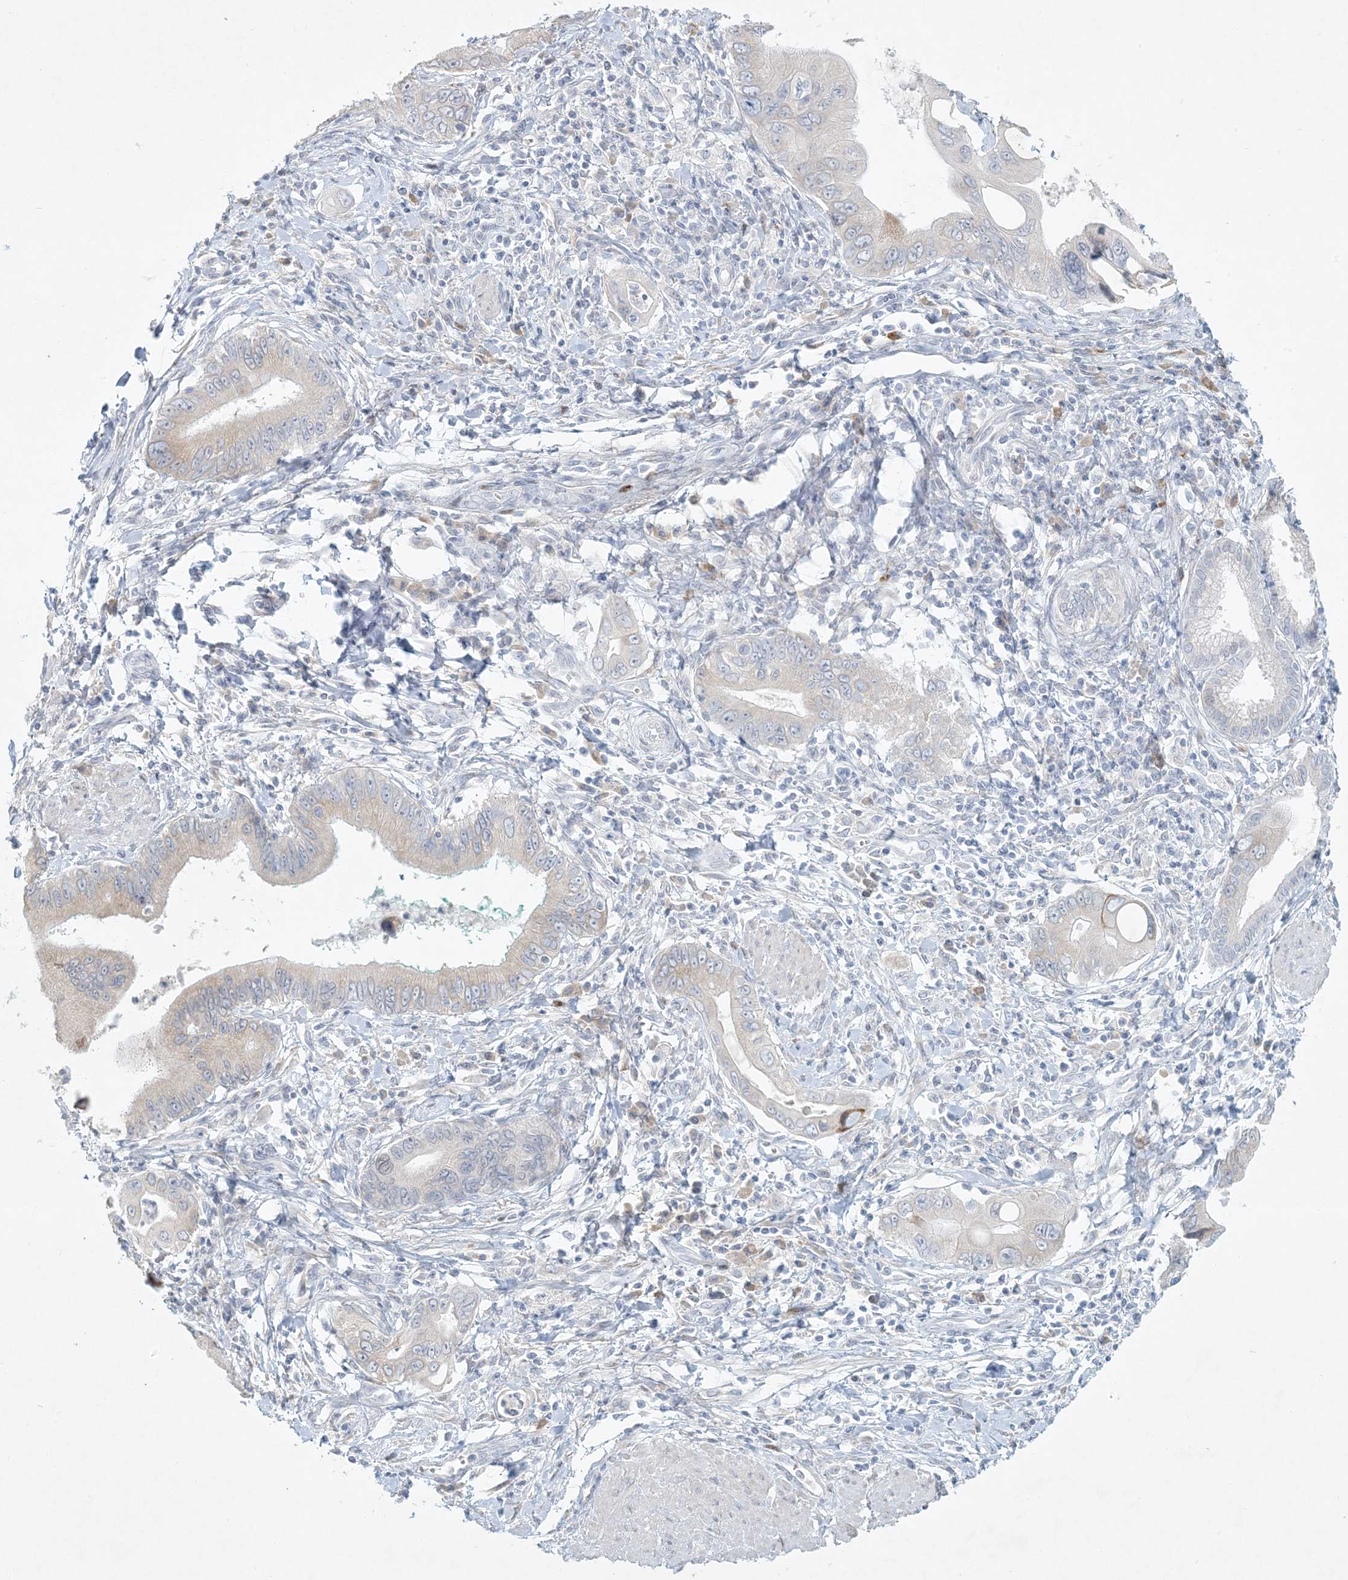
{"staining": {"intensity": "negative", "quantity": "none", "location": "none"}, "tissue": "pancreatic cancer", "cell_type": "Tumor cells", "image_type": "cancer", "snomed": [{"axis": "morphology", "description": "Adenocarcinoma, NOS"}, {"axis": "topography", "description": "Pancreas"}], "caption": "Immunohistochemistry (IHC) histopathology image of neoplastic tissue: human pancreatic adenocarcinoma stained with DAB (3,3'-diaminobenzidine) reveals no significant protein staining in tumor cells.", "gene": "ZNF385D", "patient": {"sex": "male", "age": 78}}